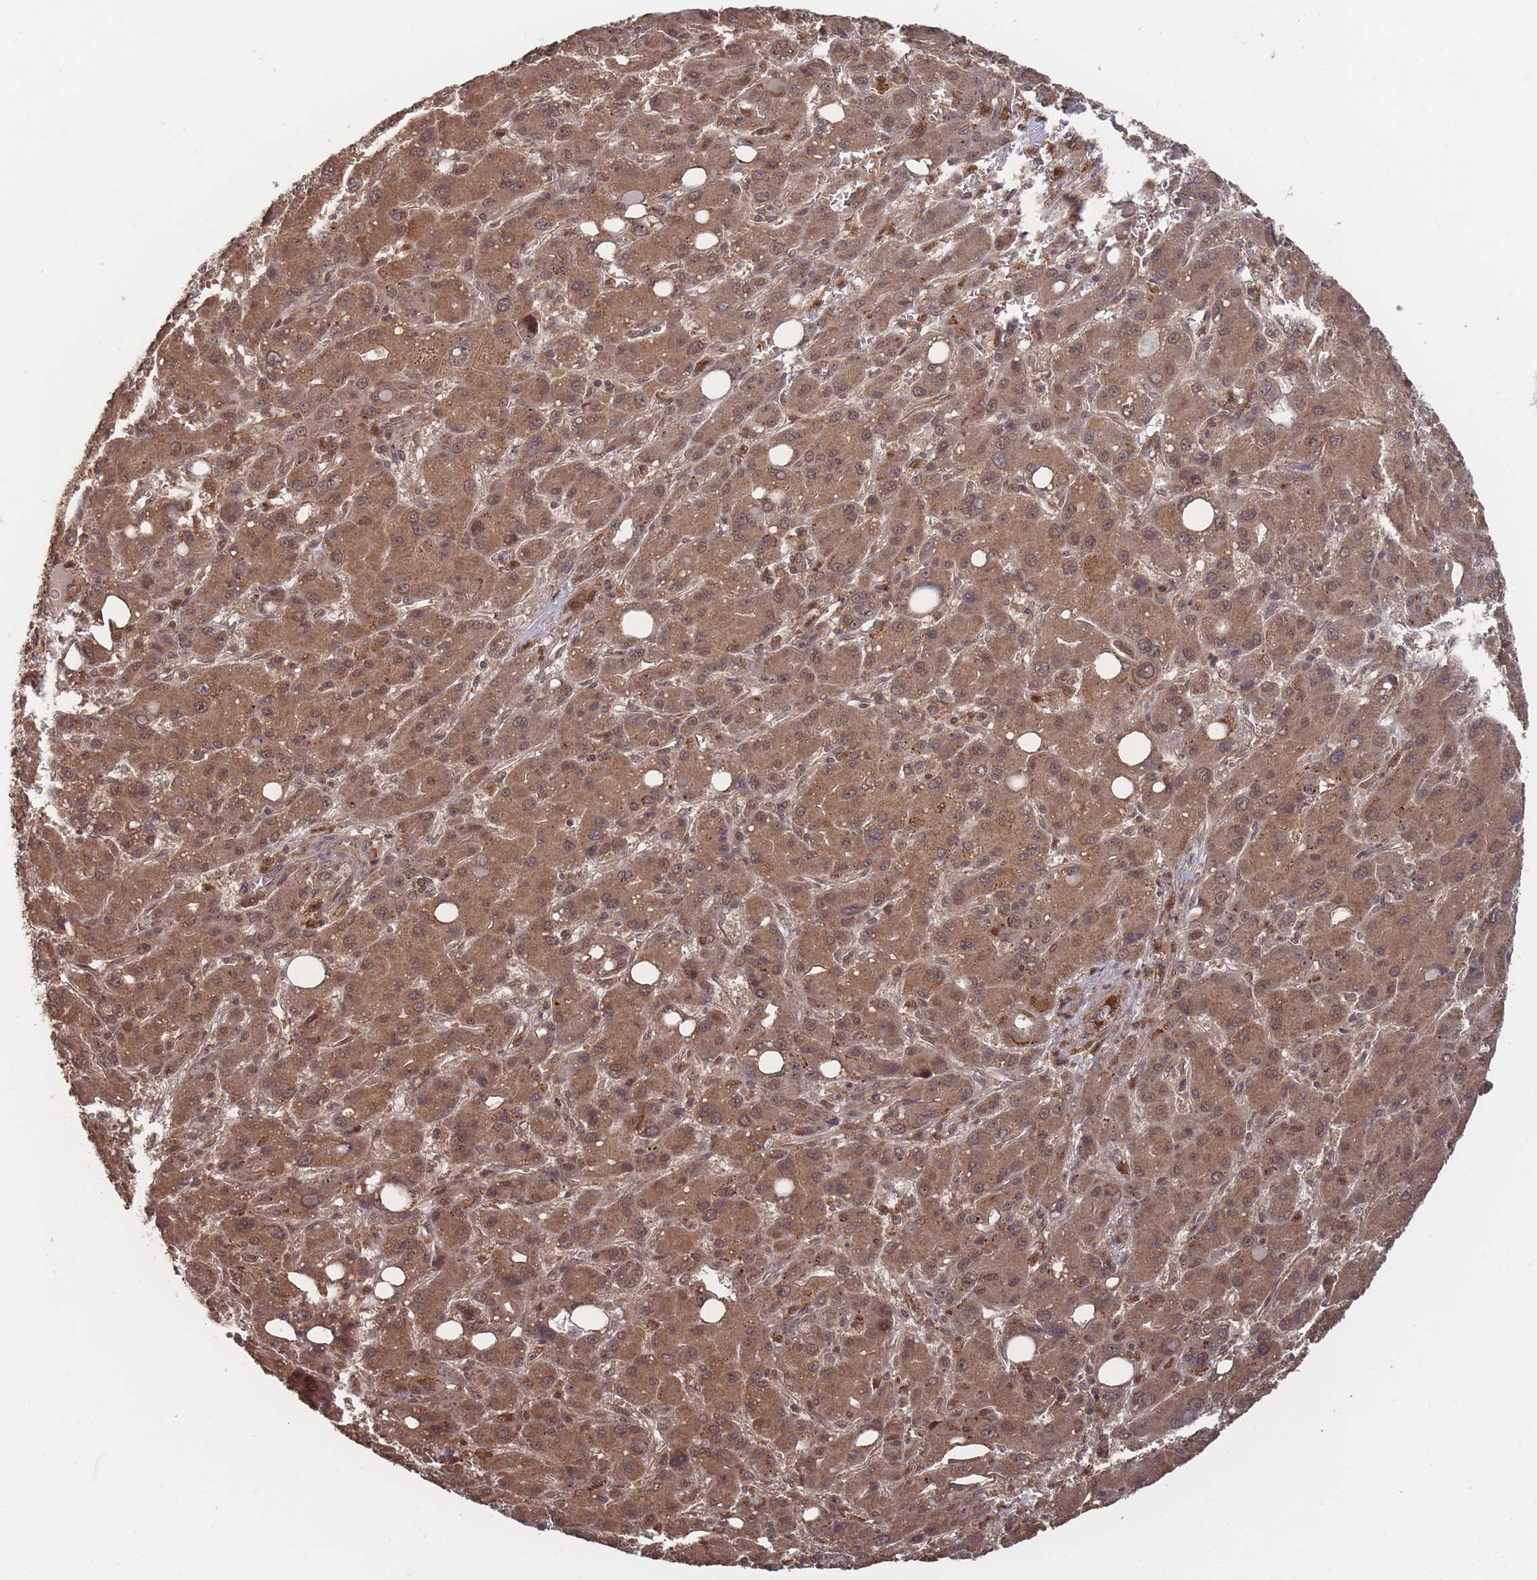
{"staining": {"intensity": "moderate", "quantity": ">75%", "location": "cytoplasmic/membranous"}, "tissue": "liver cancer", "cell_type": "Tumor cells", "image_type": "cancer", "snomed": [{"axis": "morphology", "description": "Carcinoma, Hepatocellular, NOS"}, {"axis": "topography", "description": "Liver"}], "caption": "A photomicrograph of liver hepatocellular carcinoma stained for a protein reveals moderate cytoplasmic/membranous brown staining in tumor cells.", "gene": "SF3B1", "patient": {"sex": "male", "age": 55}}